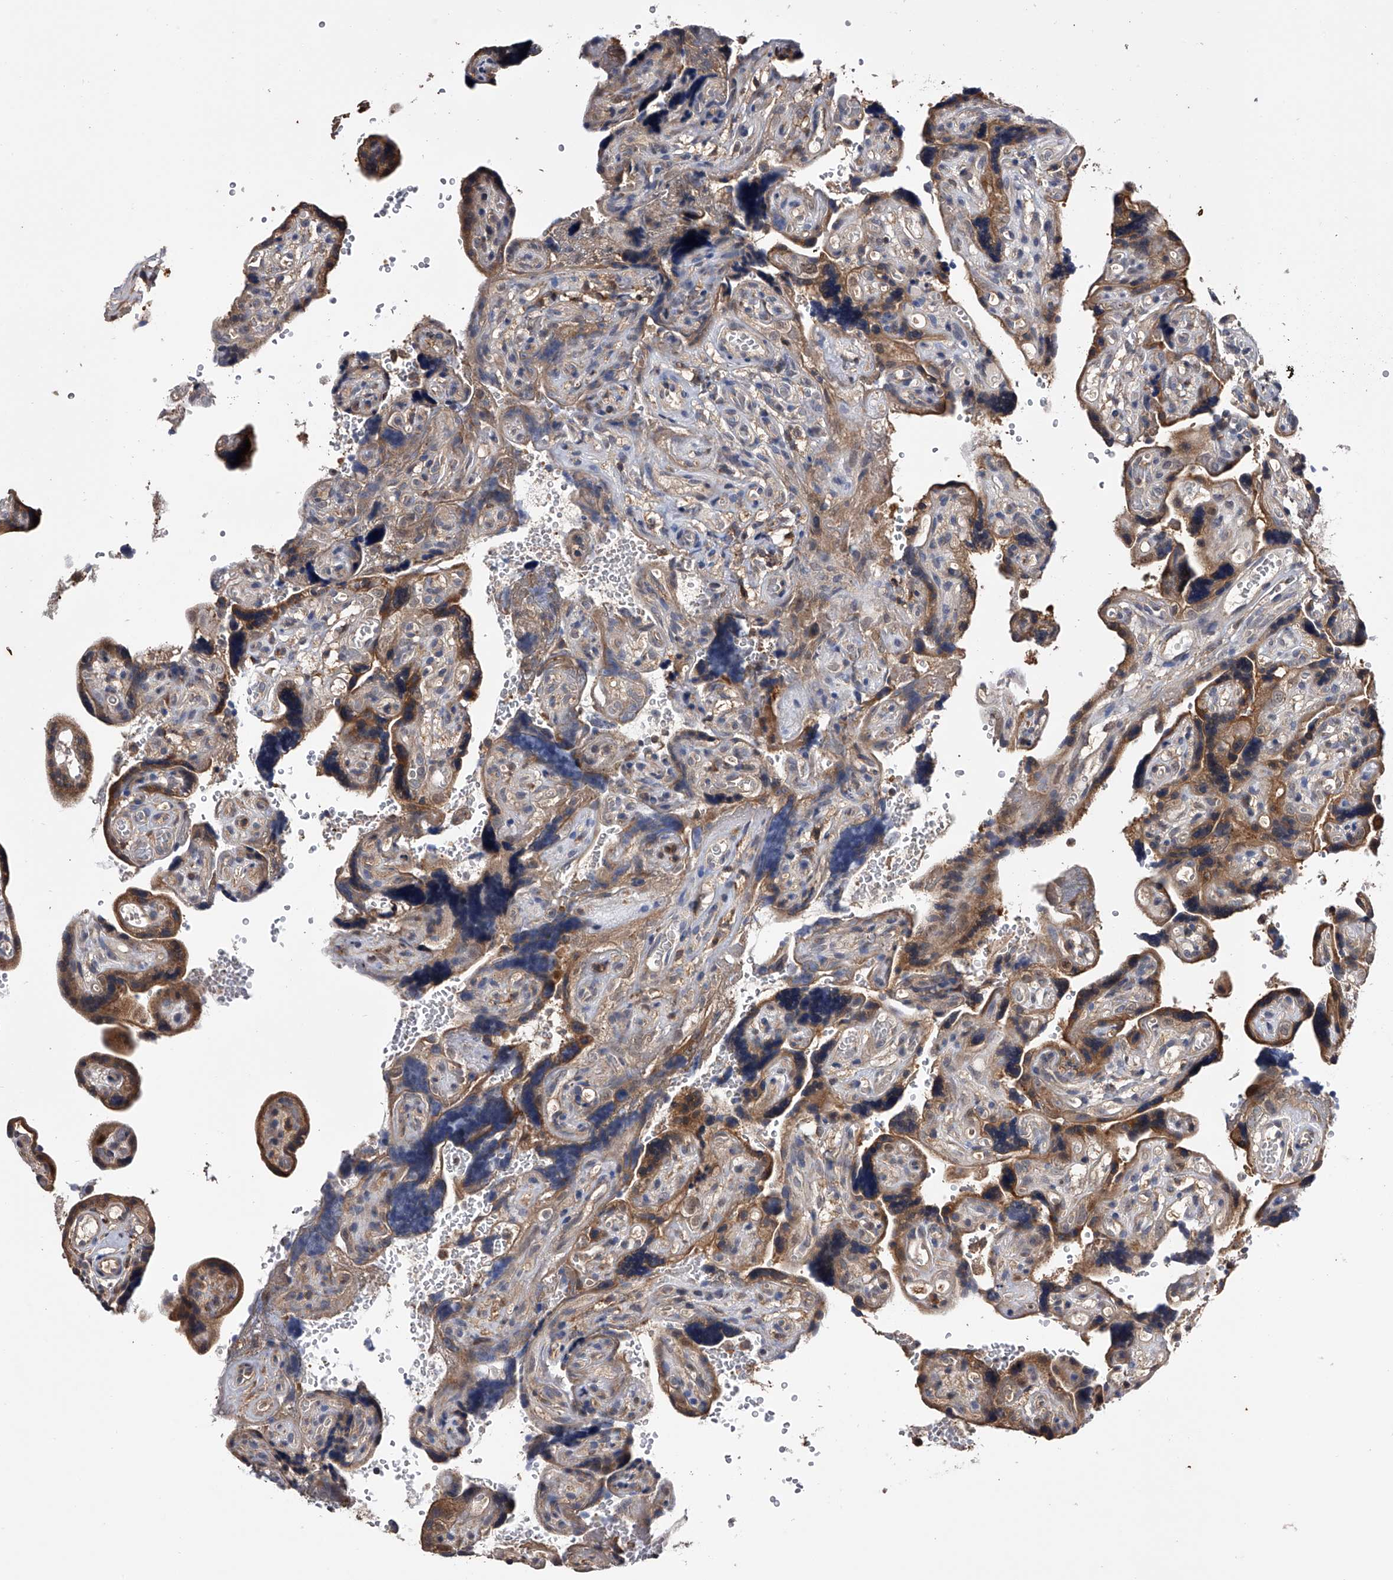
{"staining": {"intensity": "moderate", "quantity": ">75%", "location": "cytoplasmic/membranous"}, "tissue": "placenta", "cell_type": "Decidual cells", "image_type": "normal", "snomed": [{"axis": "morphology", "description": "Normal tissue, NOS"}, {"axis": "topography", "description": "Placenta"}], "caption": "IHC histopathology image of unremarkable placenta stained for a protein (brown), which demonstrates medium levels of moderate cytoplasmic/membranous positivity in about >75% of decidual cells.", "gene": "PAN3", "patient": {"sex": "female", "age": 30}}